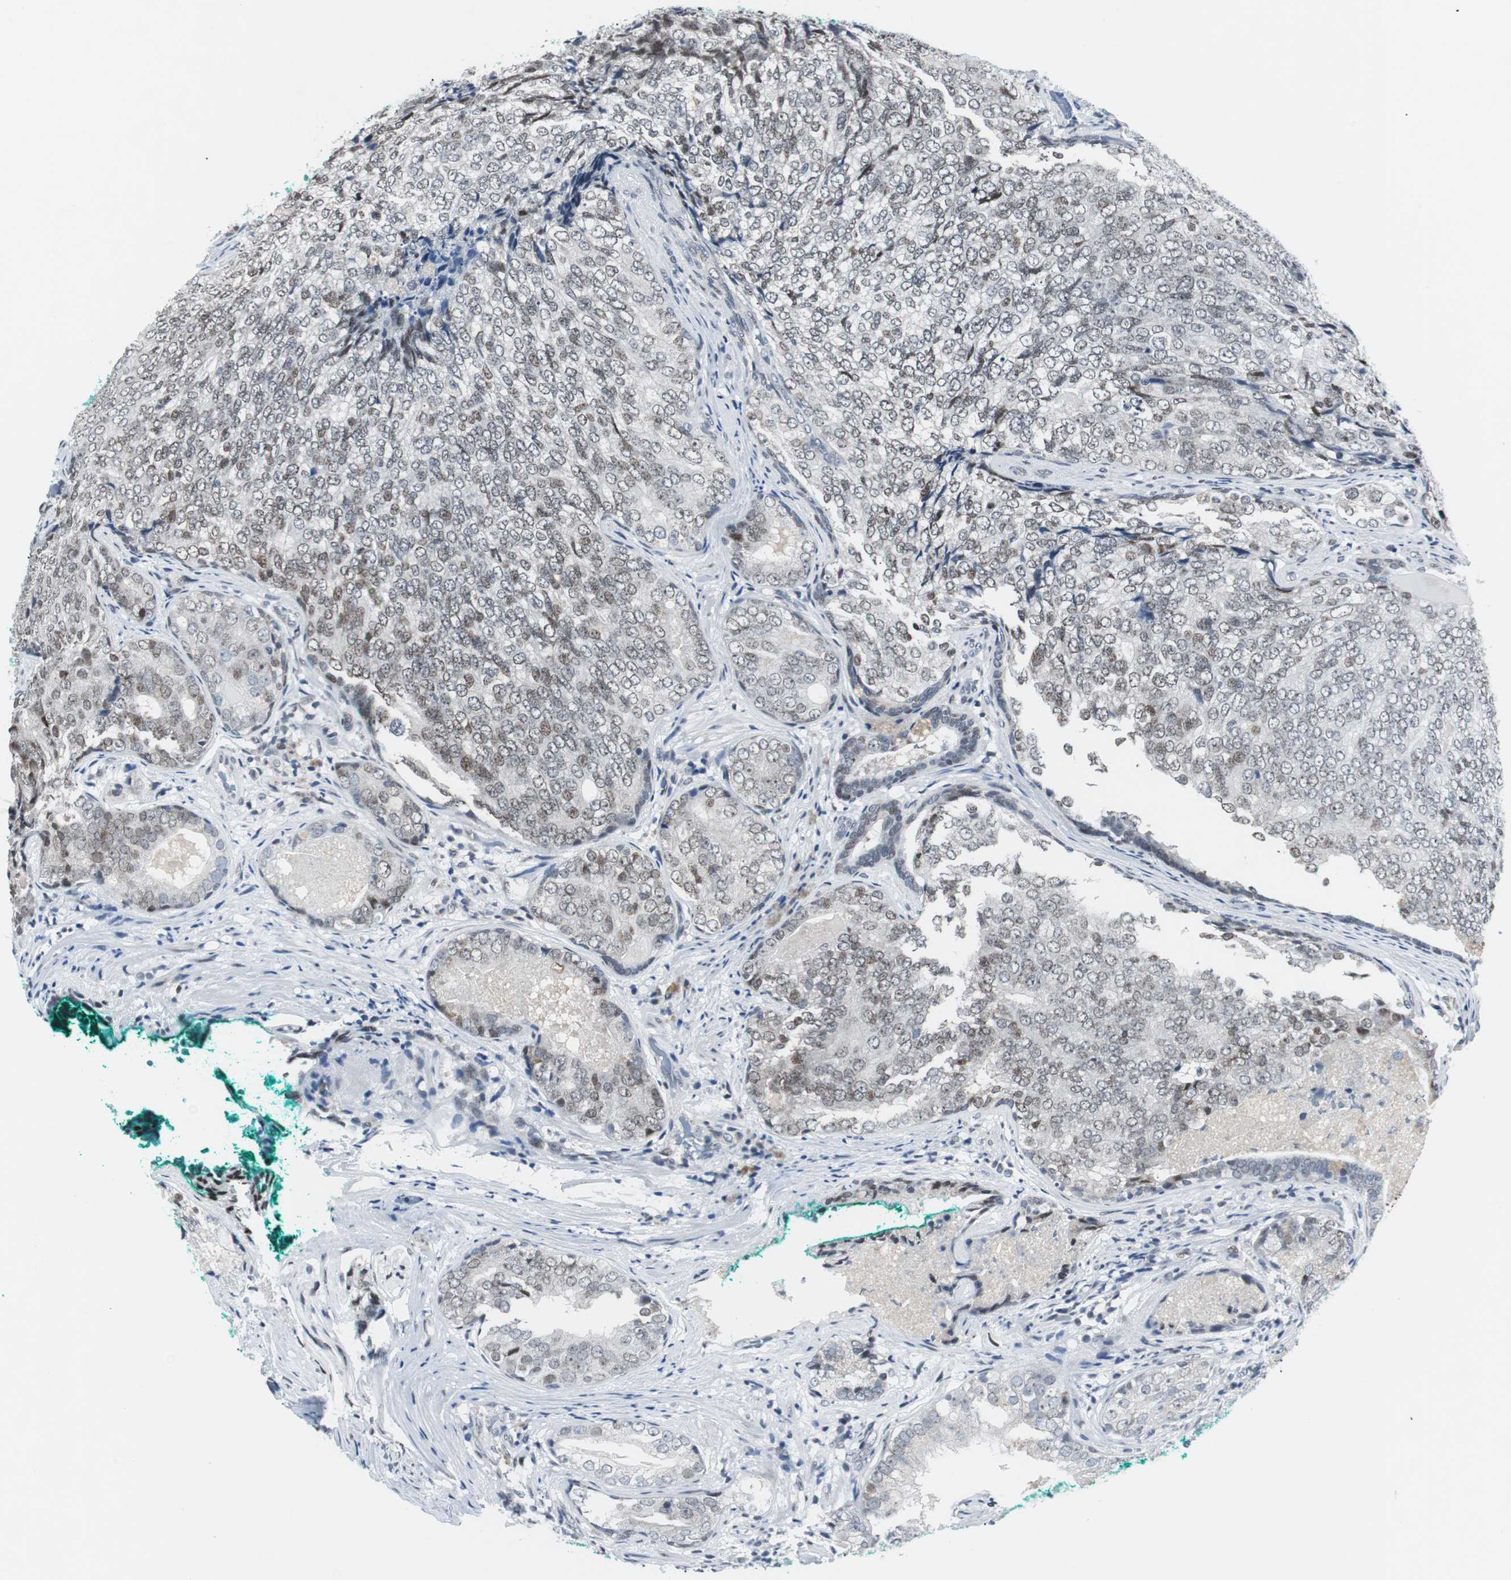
{"staining": {"intensity": "weak", "quantity": "25%-75%", "location": "nuclear"}, "tissue": "prostate cancer", "cell_type": "Tumor cells", "image_type": "cancer", "snomed": [{"axis": "morphology", "description": "Adenocarcinoma, High grade"}, {"axis": "topography", "description": "Prostate"}], "caption": "The immunohistochemical stain highlights weak nuclear staining in tumor cells of adenocarcinoma (high-grade) (prostate) tissue.", "gene": "MTA1", "patient": {"sex": "male", "age": 66}}